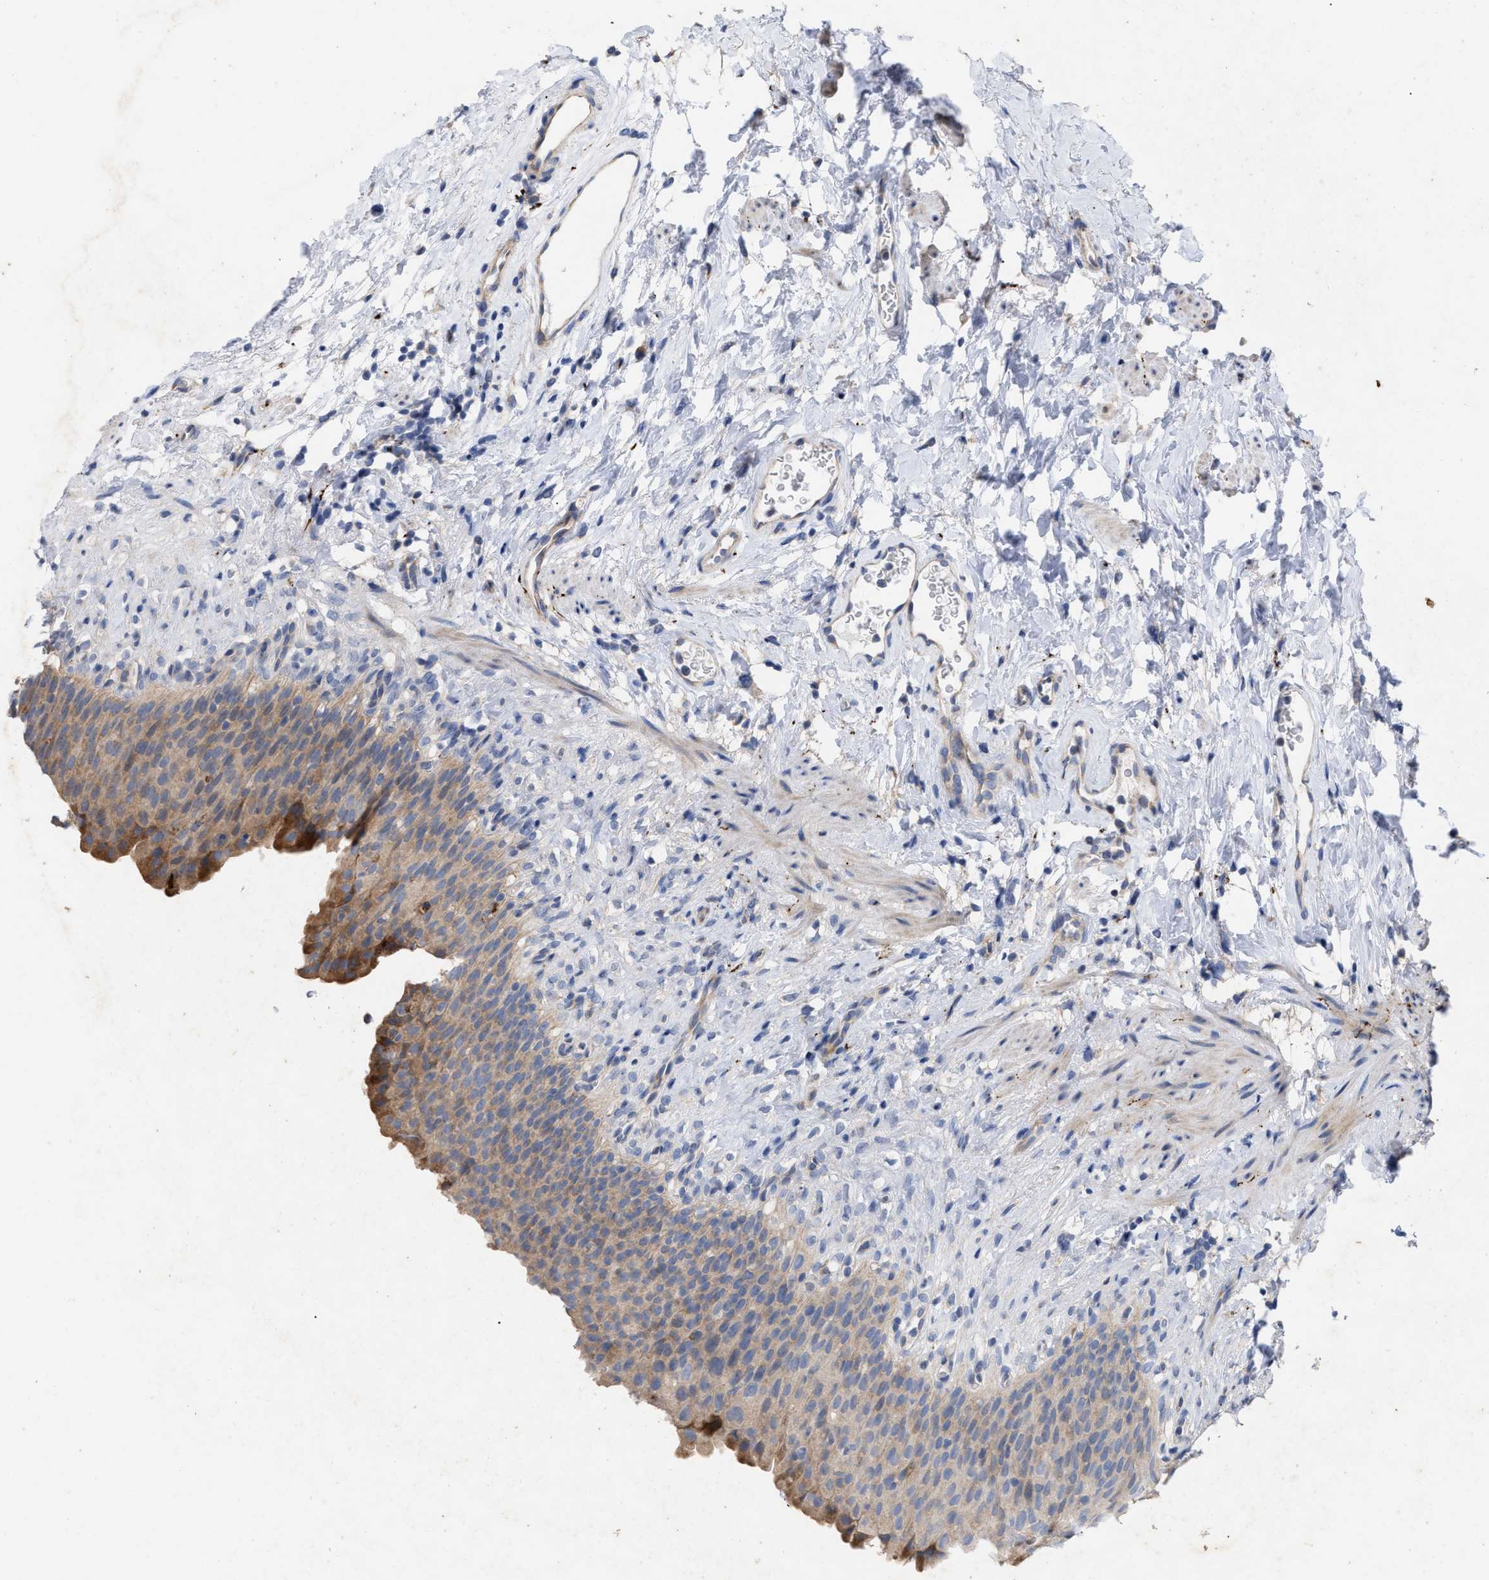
{"staining": {"intensity": "moderate", "quantity": ">75%", "location": "cytoplasmic/membranous"}, "tissue": "urinary bladder", "cell_type": "Urothelial cells", "image_type": "normal", "snomed": [{"axis": "morphology", "description": "Normal tissue, NOS"}, {"axis": "topography", "description": "Urinary bladder"}], "caption": "Immunohistochemistry histopathology image of unremarkable human urinary bladder stained for a protein (brown), which shows medium levels of moderate cytoplasmic/membranous staining in approximately >75% of urothelial cells.", "gene": "VIP", "patient": {"sex": "female", "age": 79}}